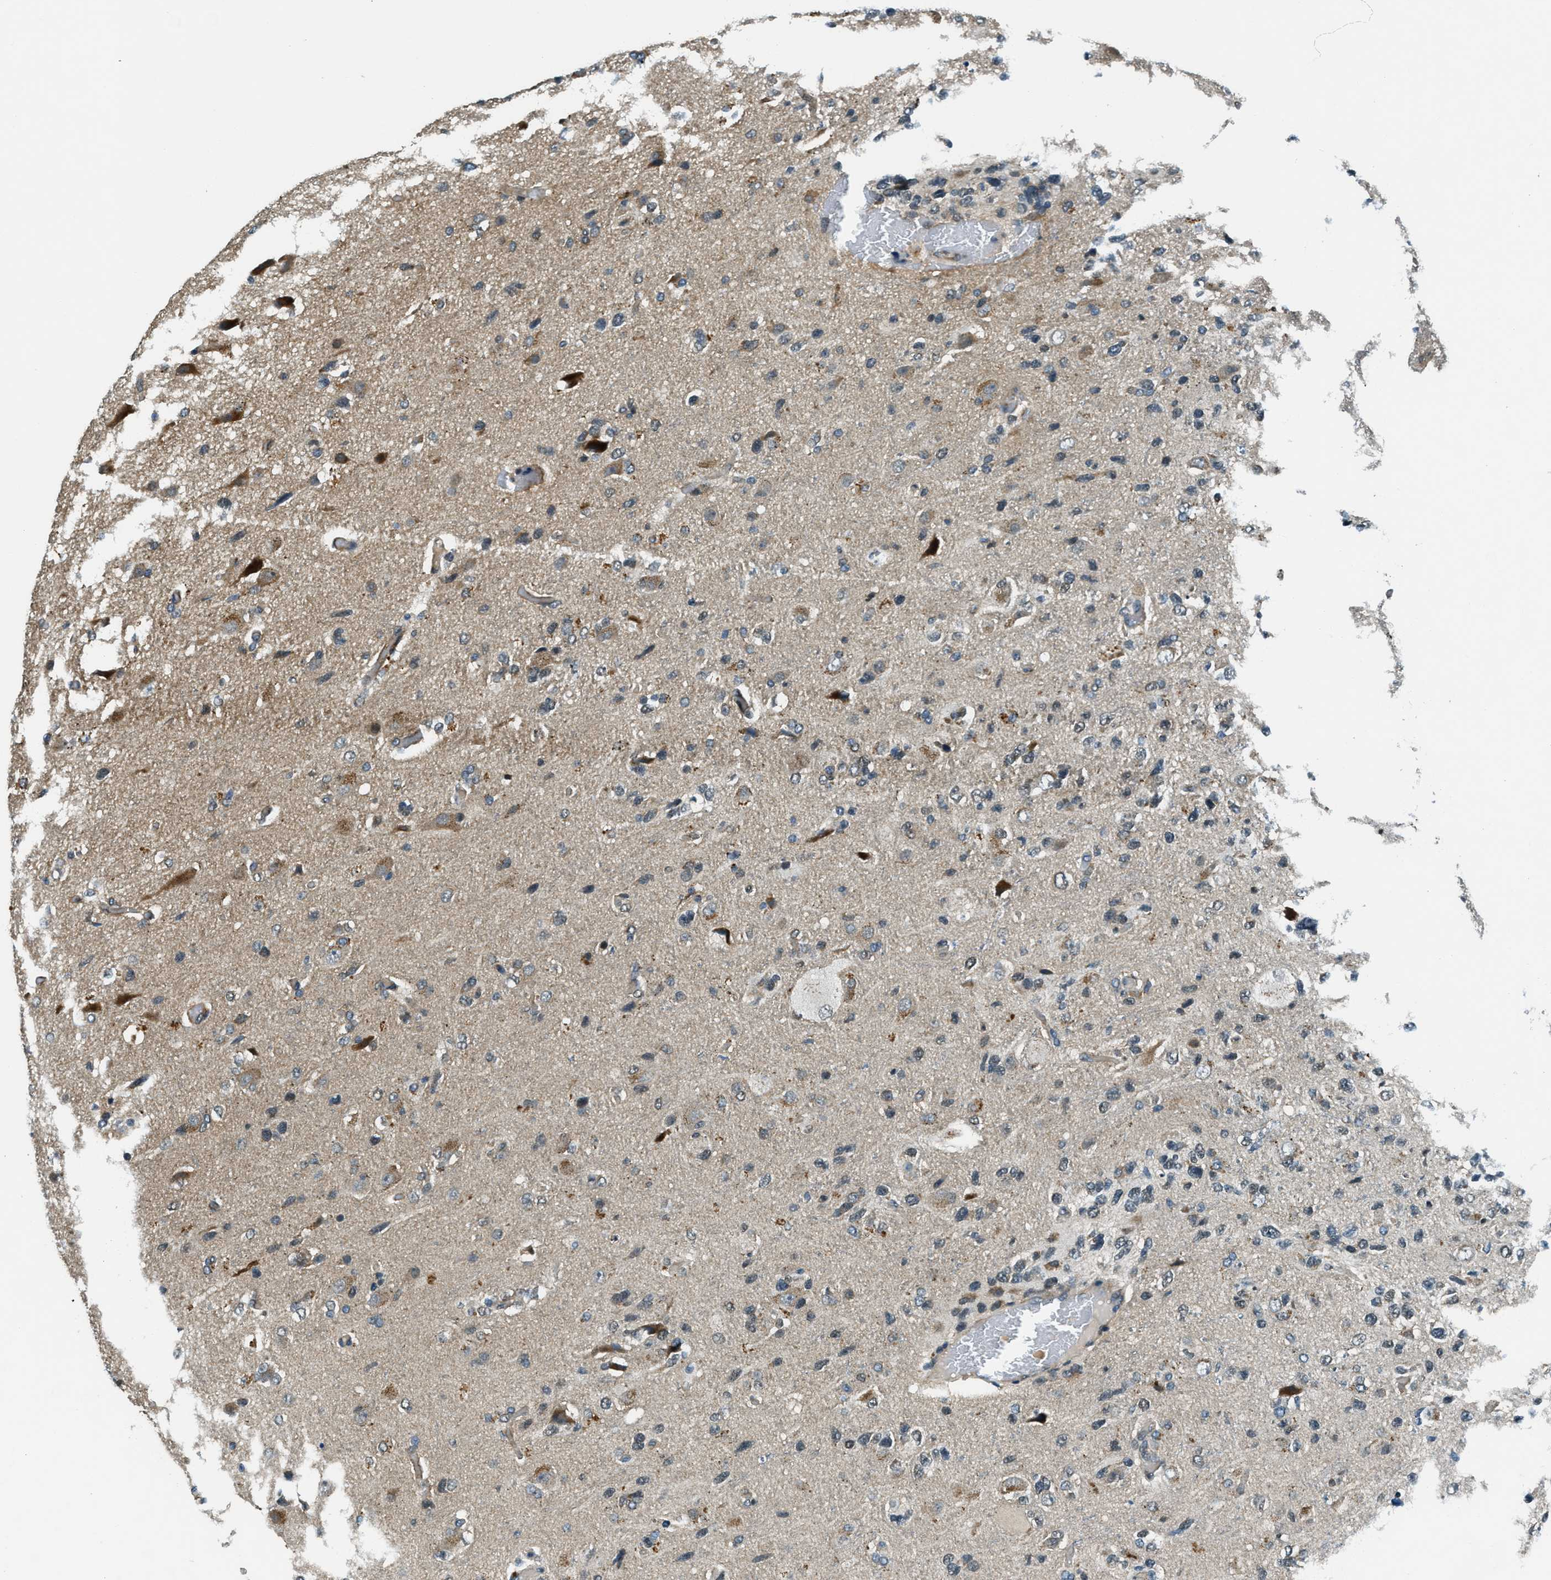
{"staining": {"intensity": "weak", "quantity": "25%-75%", "location": "cytoplasmic/membranous"}, "tissue": "glioma", "cell_type": "Tumor cells", "image_type": "cancer", "snomed": [{"axis": "morphology", "description": "Glioma, malignant, High grade"}, {"axis": "topography", "description": "Brain"}], "caption": "This is a micrograph of IHC staining of glioma, which shows weak expression in the cytoplasmic/membranous of tumor cells.", "gene": "GINM1", "patient": {"sex": "female", "age": 58}}